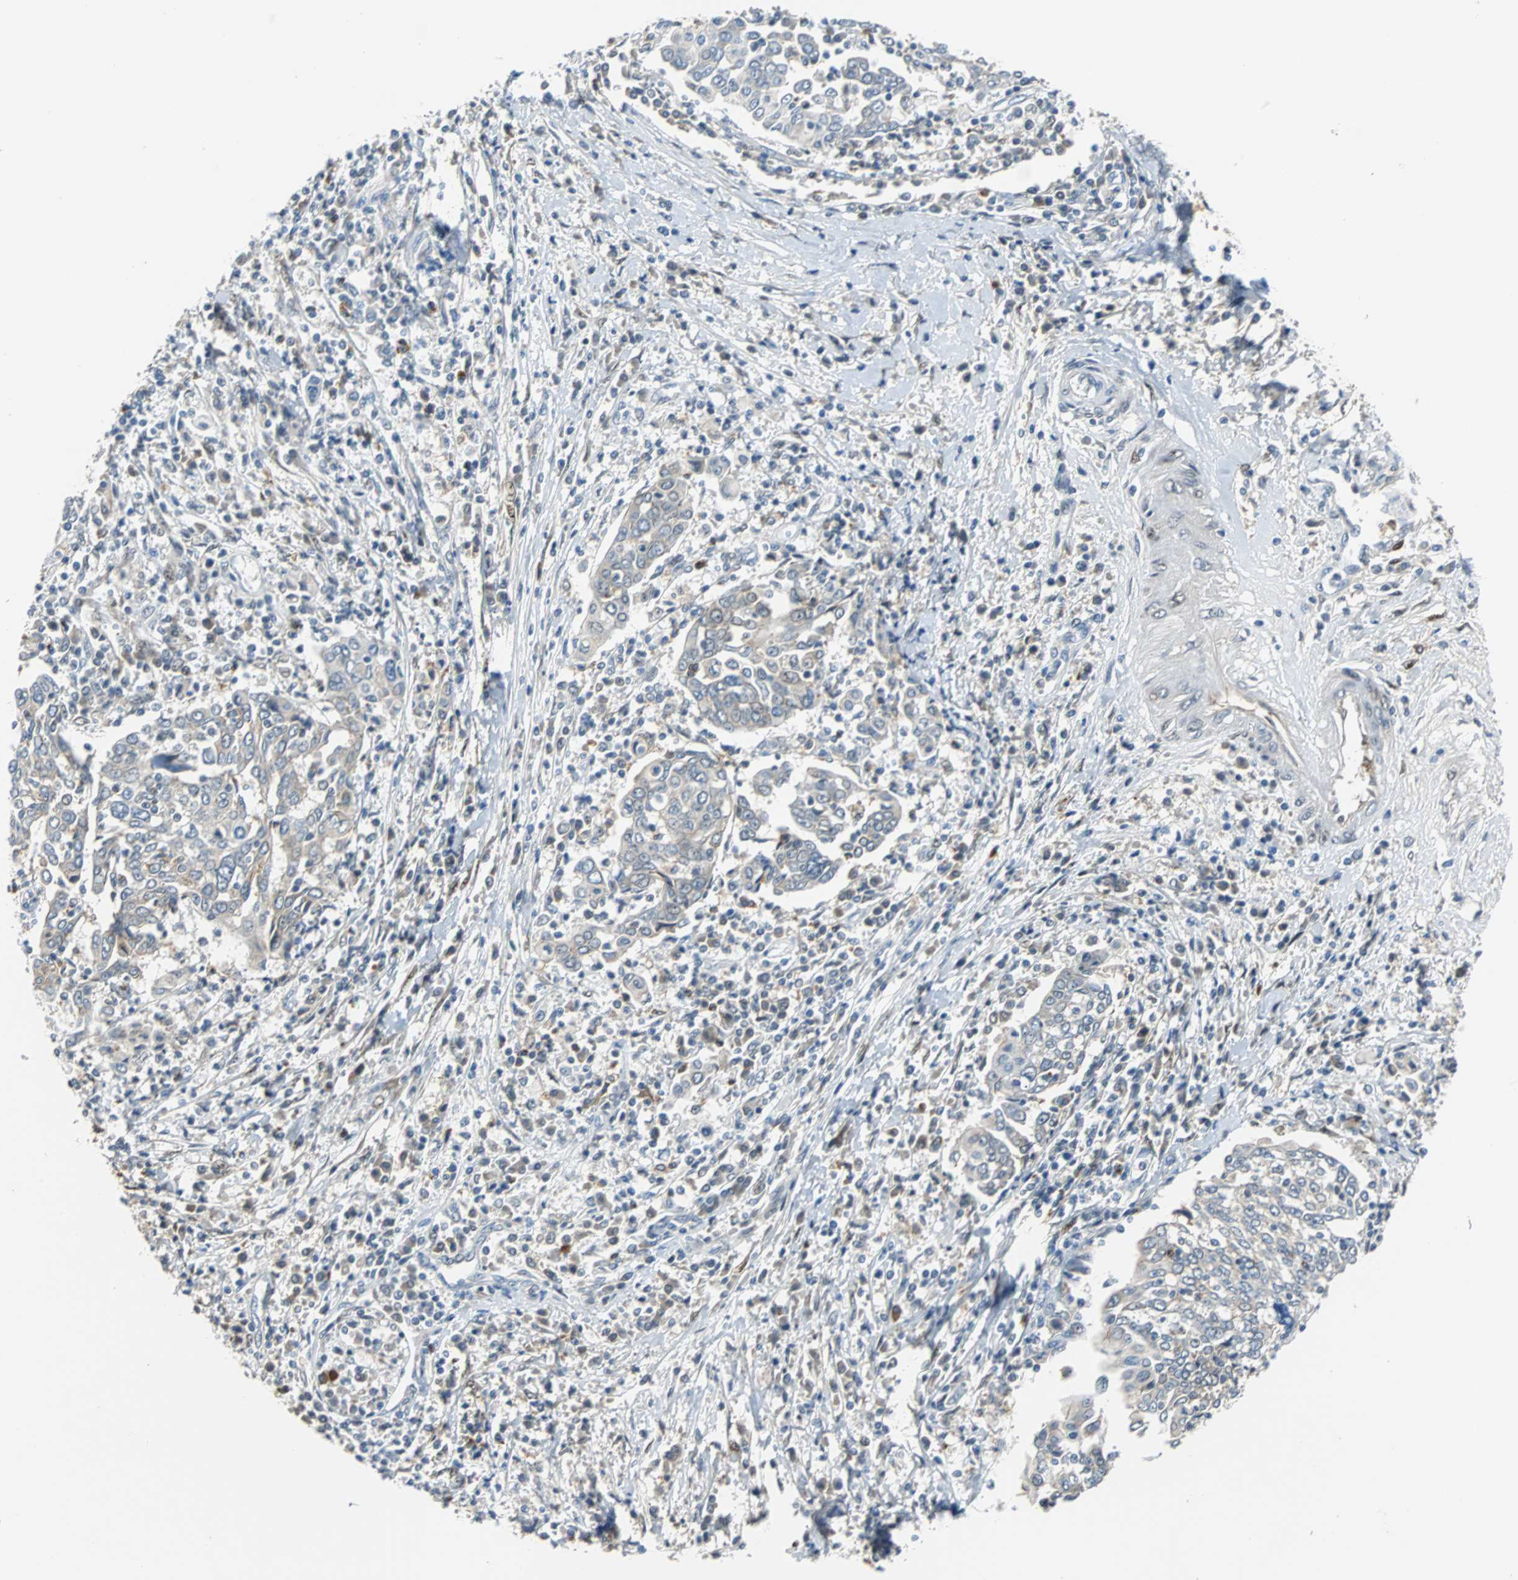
{"staining": {"intensity": "weak", "quantity": "25%-75%", "location": "cytoplasmic/membranous"}, "tissue": "cervical cancer", "cell_type": "Tumor cells", "image_type": "cancer", "snomed": [{"axis": "morphology", "description": "Squamous cell carcinoma, NOS"}, {"axis": "topography", "description": "Cervix"}], "caption": "A high-resolution micrograph shows IHC staining of cervical cancer (squamous cell carcinoma), which reveals weak cytoplasmic/membranous positivity in about 25%-75% of tumor cells.", "gene": "FHL2", "patient": {"sex": "female", "age": 40}}